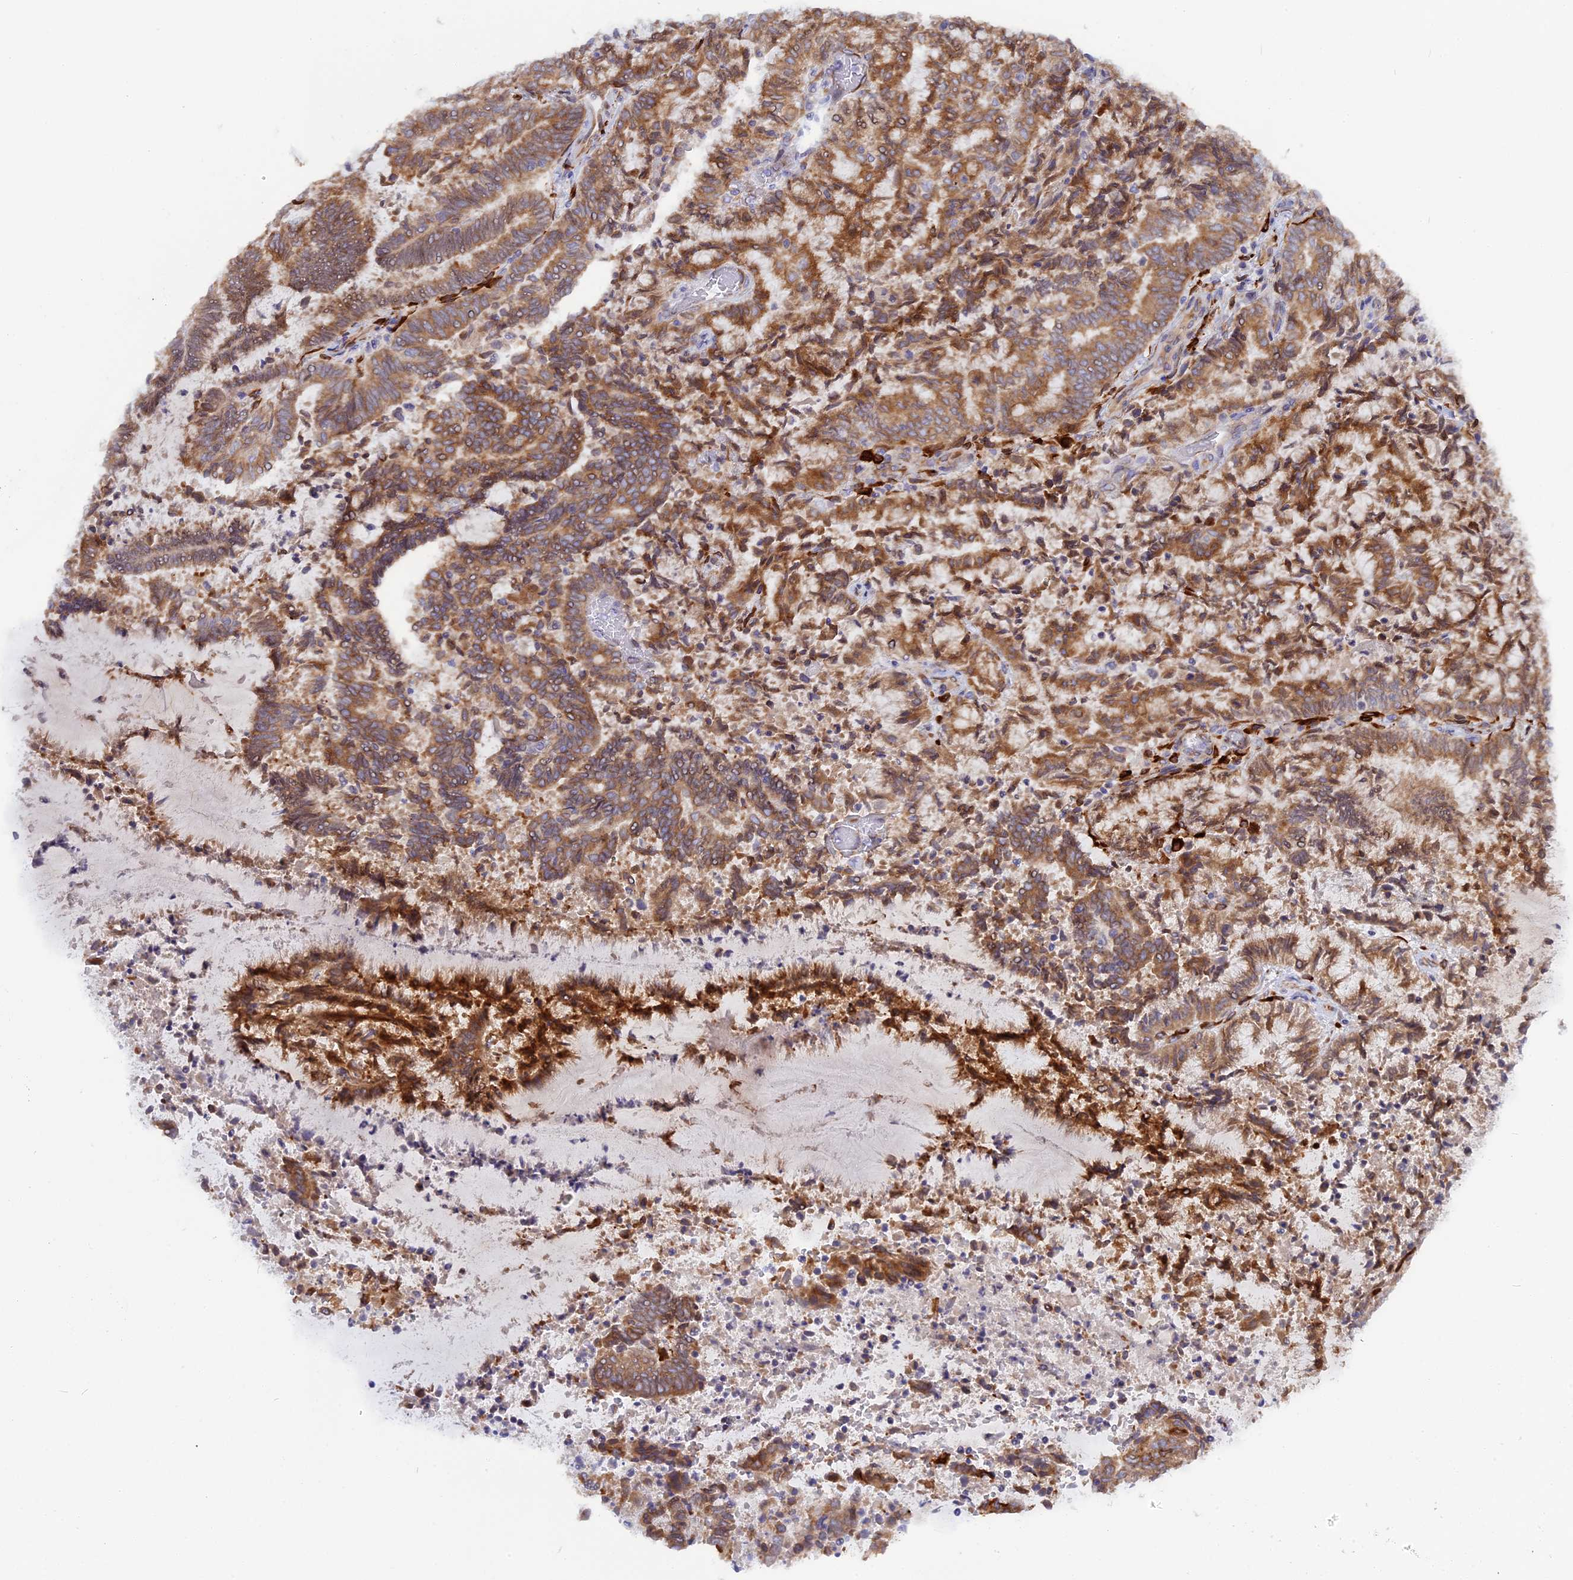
{"staining": {"intensity": "strong", "quantity": ">75%", "location": "cytoplasmic/membranous"}, "tissue": "endometrial cancer", "cell_type": "Tumor cells", "image_type": "cancer", "snomed": [{"axis": "morphology", "description": "Adenocarcinoma, NOS"}, {"axis": "topography", "description": "Endometrium"}], "caption": "Human adenocarcinoma (endometrial) stained for a protein (brown) displays strong cytoplasmic/membranous positive positivity in about >75% of tumor cells.", "gene": "TLCD1", "patient": {"sex": "female", "age": 80}}